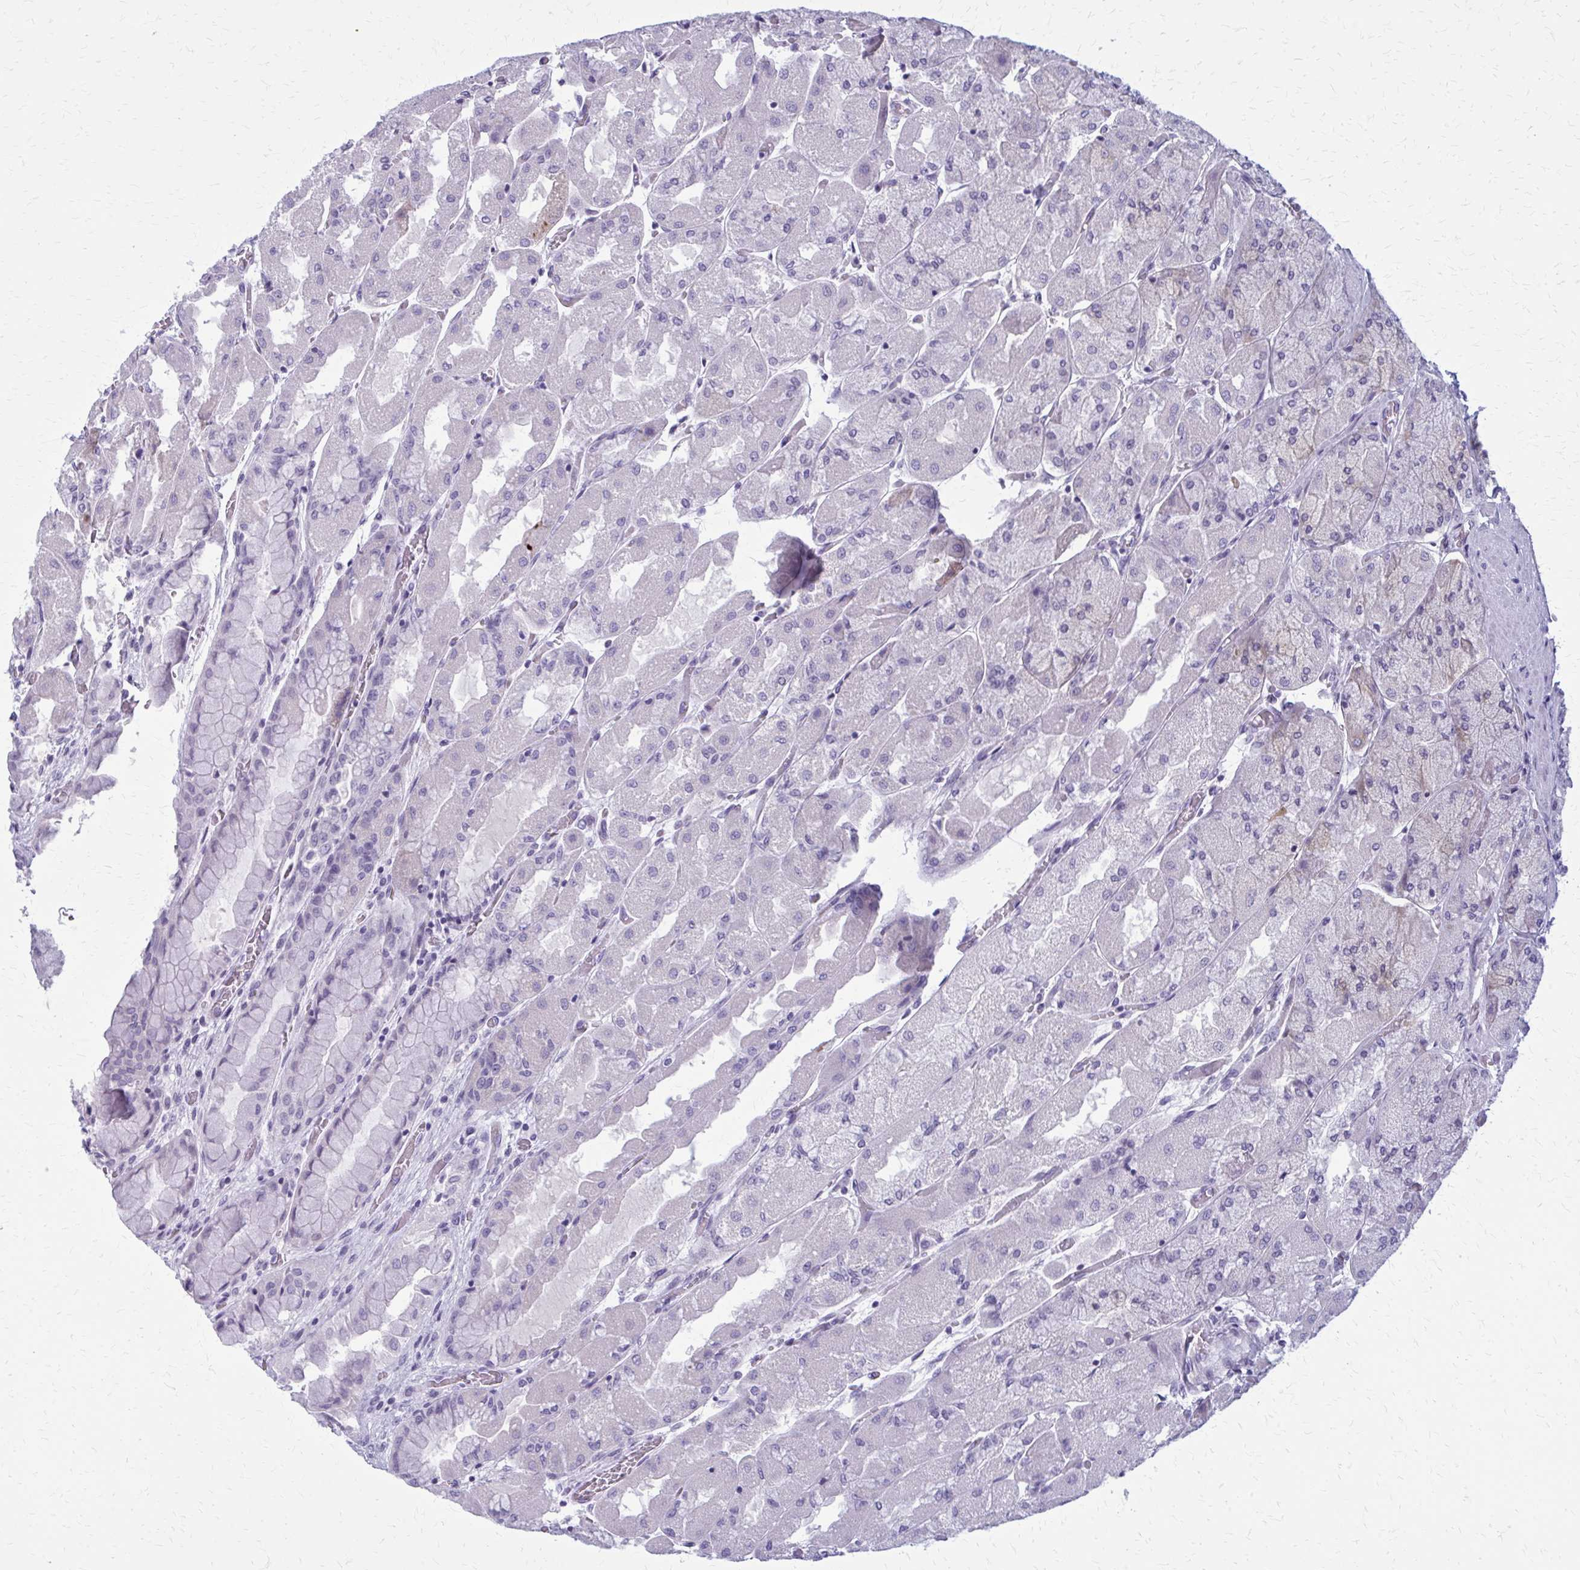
{"staining": {"intensity": "negative", "quantity": "none", "location": "none"}, "tissue": "stomach", "cell_type": "Glandular cells", "image_type": "normal", "snomed": [{"axis": "morphology", "description": "Normal tissue, NOS"}, {"axis": "topography", "description": "Stomach"}], "caption": "DAB immunohistochemical staining of normal human stomach demonstrates no significant staining in glandular cells. The staining is performed using DAB (3,3'-diaminobenzidine) brown chromogen with nuclei counter-stained in using hematoxylin.", "gene": "CASQ2", "patient": {"sex": "female", "age": 61}}